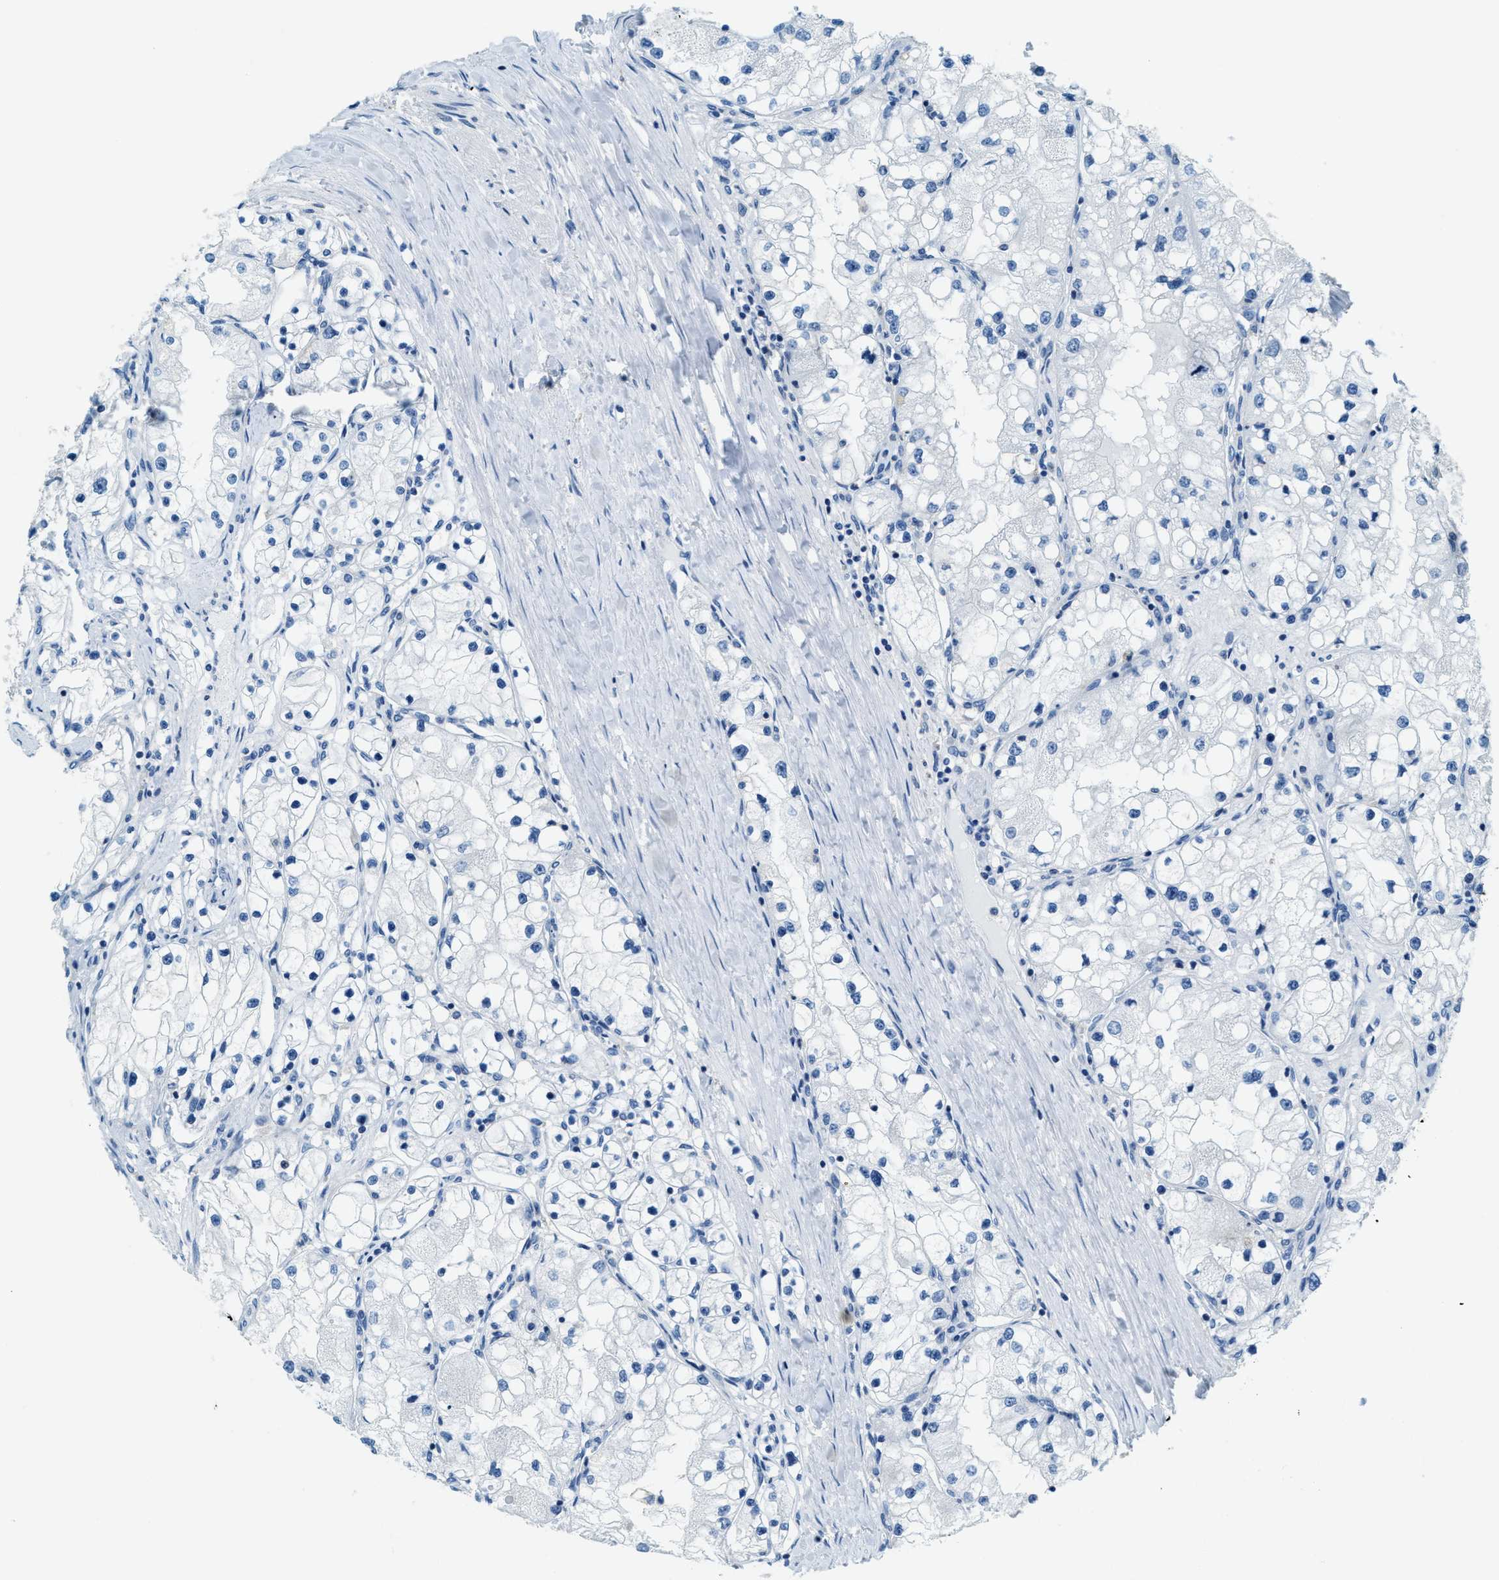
{"staining": {"intensity": "negative", "quantity": "none", "location": "none"}, "tissue": "renal cancer", "cell_type": "Tumor cells", "image_type": "cancer", "snomed": [{"axis": "morphology", "description": "Adenocarcinoma, NOS"}, {"axis": "topography", "description": "Kidney"}], "caption": "Immunohistochemical staining of human renal adenocarcinoma displays no significant staining in tumor cells.", "gene": "MATCAP2", "patient": {"sex": "male", "age": 68}}